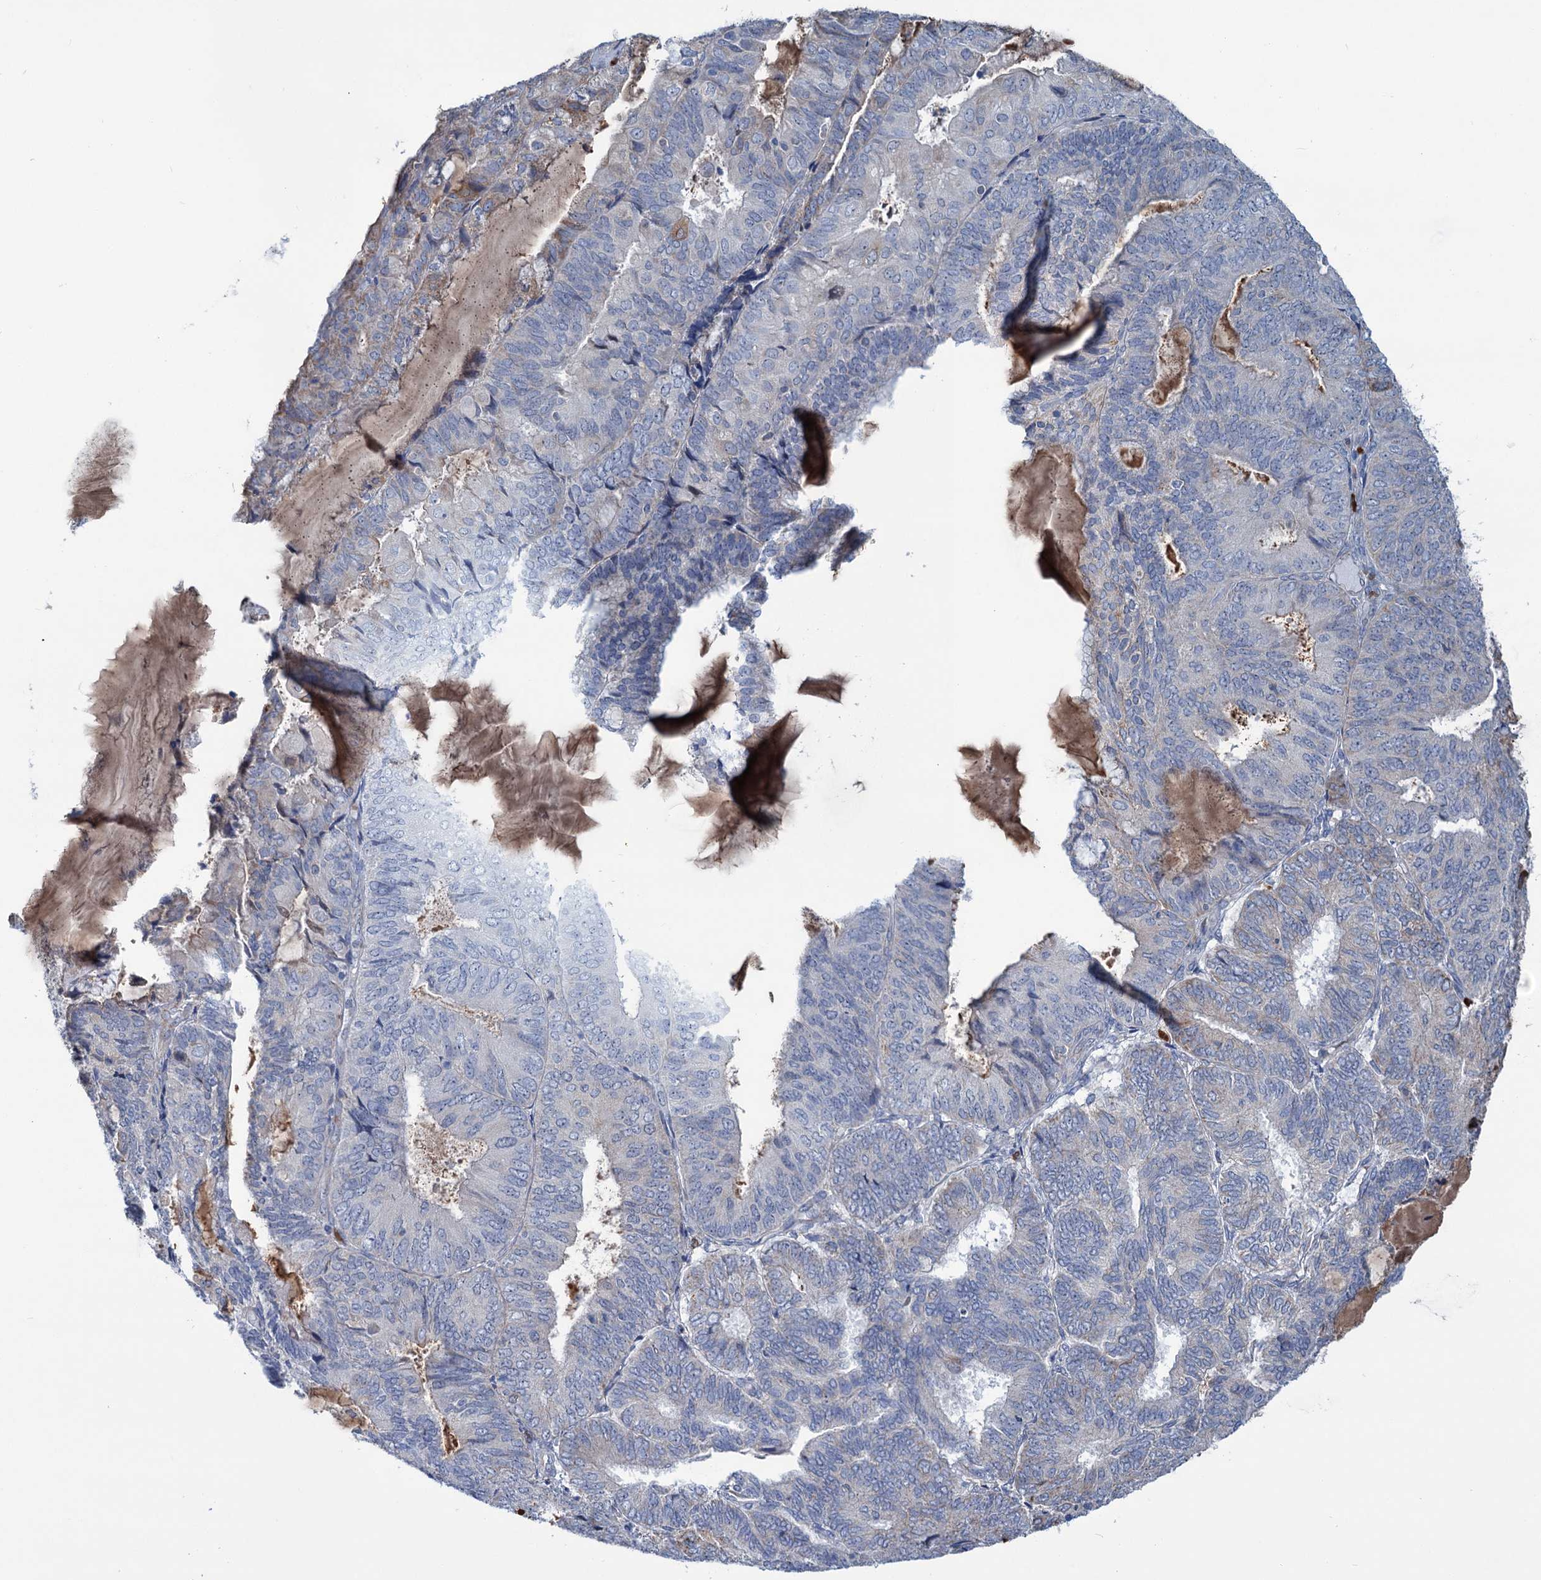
{"staining": {"intensity": "negative", "quantity": "none", "location": "none"}, "tissue": "endometrial cancer", "cell_type": "Tumor cells", "image_type": "cancer", "snomed": [{"axis": "morphology", "description": "Adenocarcinoma, NOS"}, {"axis": "topography", "description": "Endometrium"}], "caption": "High magnification brightfield microscopy of endometrial adenocarcinoma stained with DAB (brown) and counterstained with hematoxylin (blue): tumor cells show no significant positivity.", "gene": "LPIN1", "patient": {"sex": "female", "age": 81}}